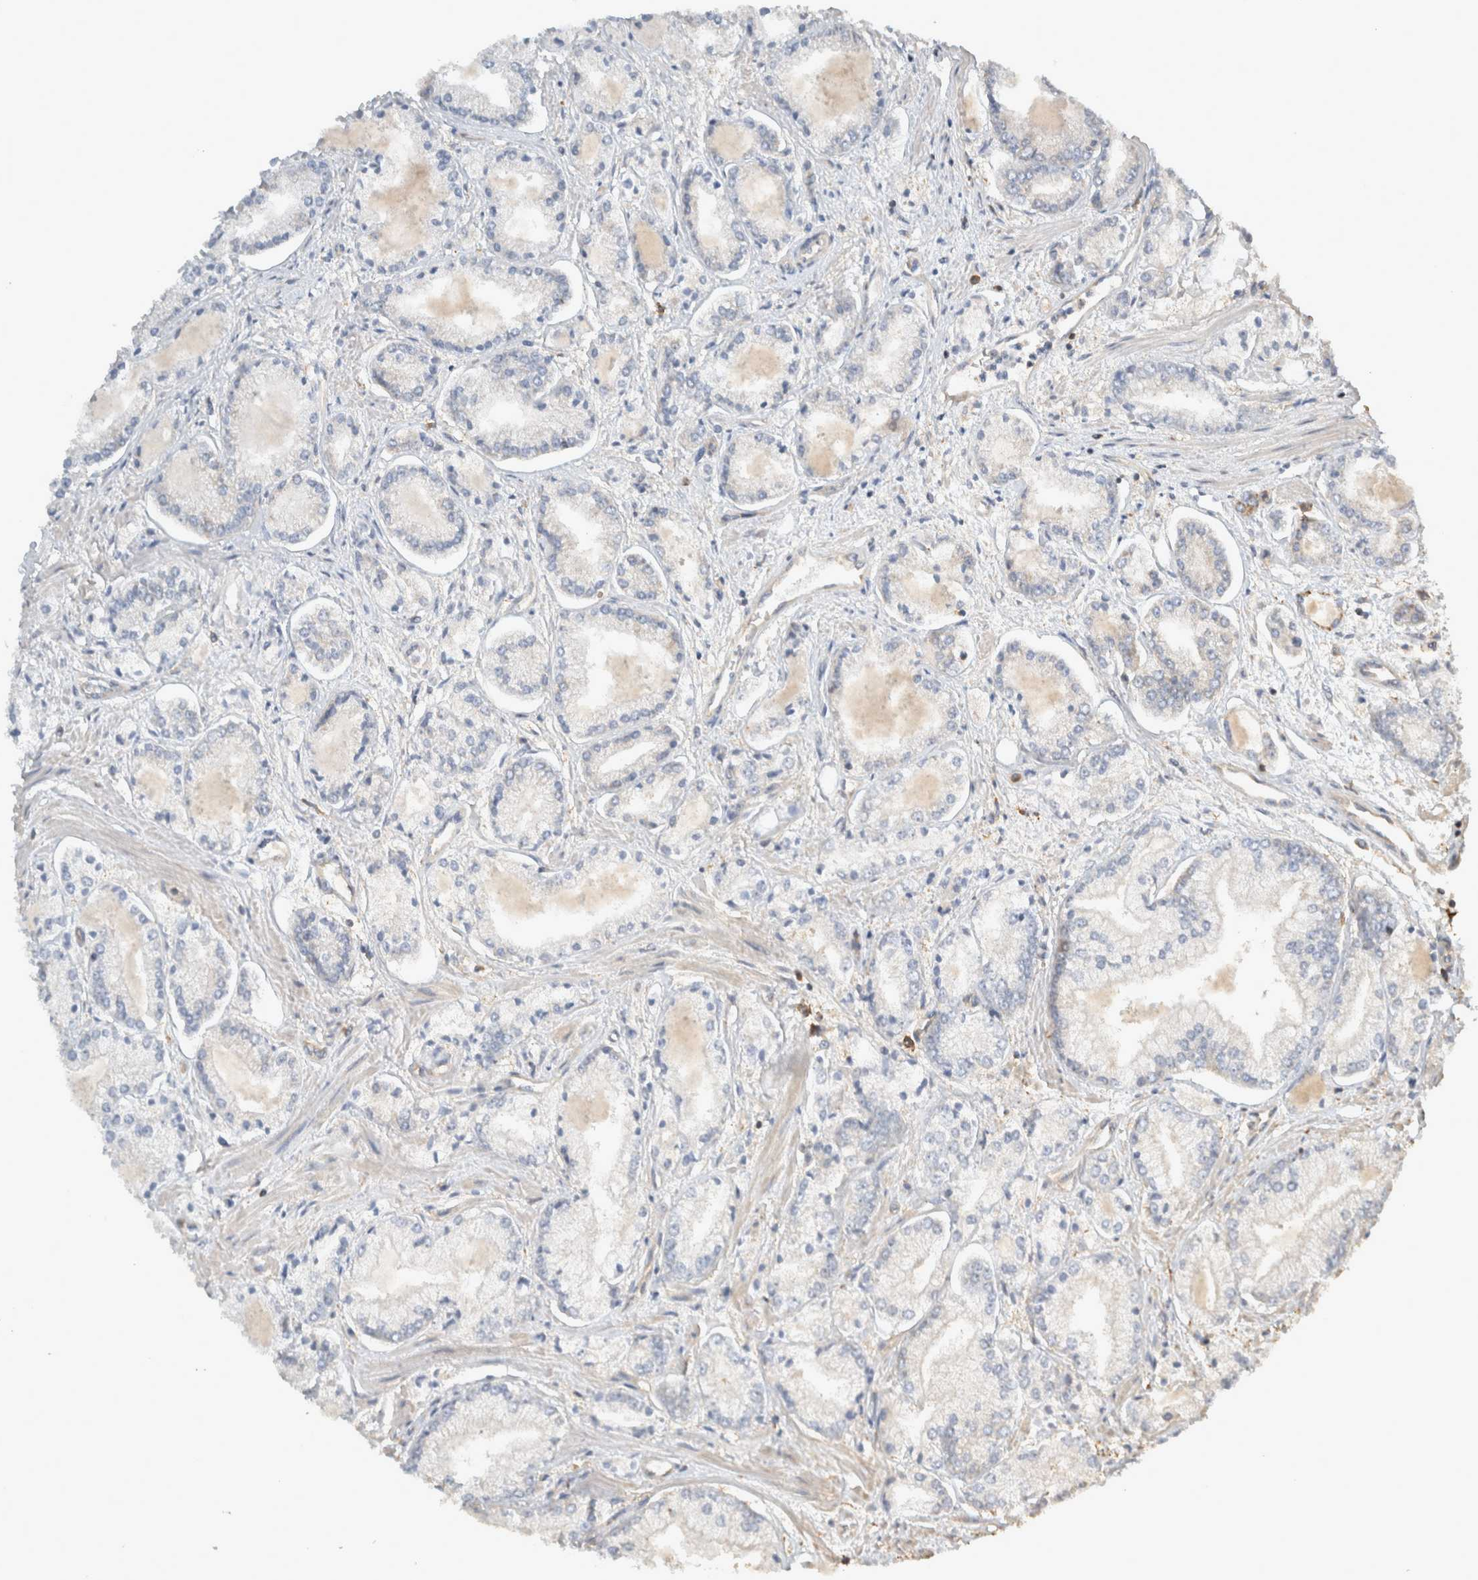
{"staining": {"intensity": "negative", "quantity": "none", "location": "none"}, "tissue": "prostate cancer", "cell_type": "Tumor cells", "image_type": "cancer", "snomed": [{"axis": "morphology", "description": "Adenocarcinoma, Low grade"}, {"axis": "topography", "description": "Prostate"}], "caption": "DAB immunohistochemical staining of human prostate cancer (adenocarcinoma (low-grade)) reveals no significant positivity in tumor cells.", "gene": "EIF4G3", "patient": {"sex": "male", "age": 52}}